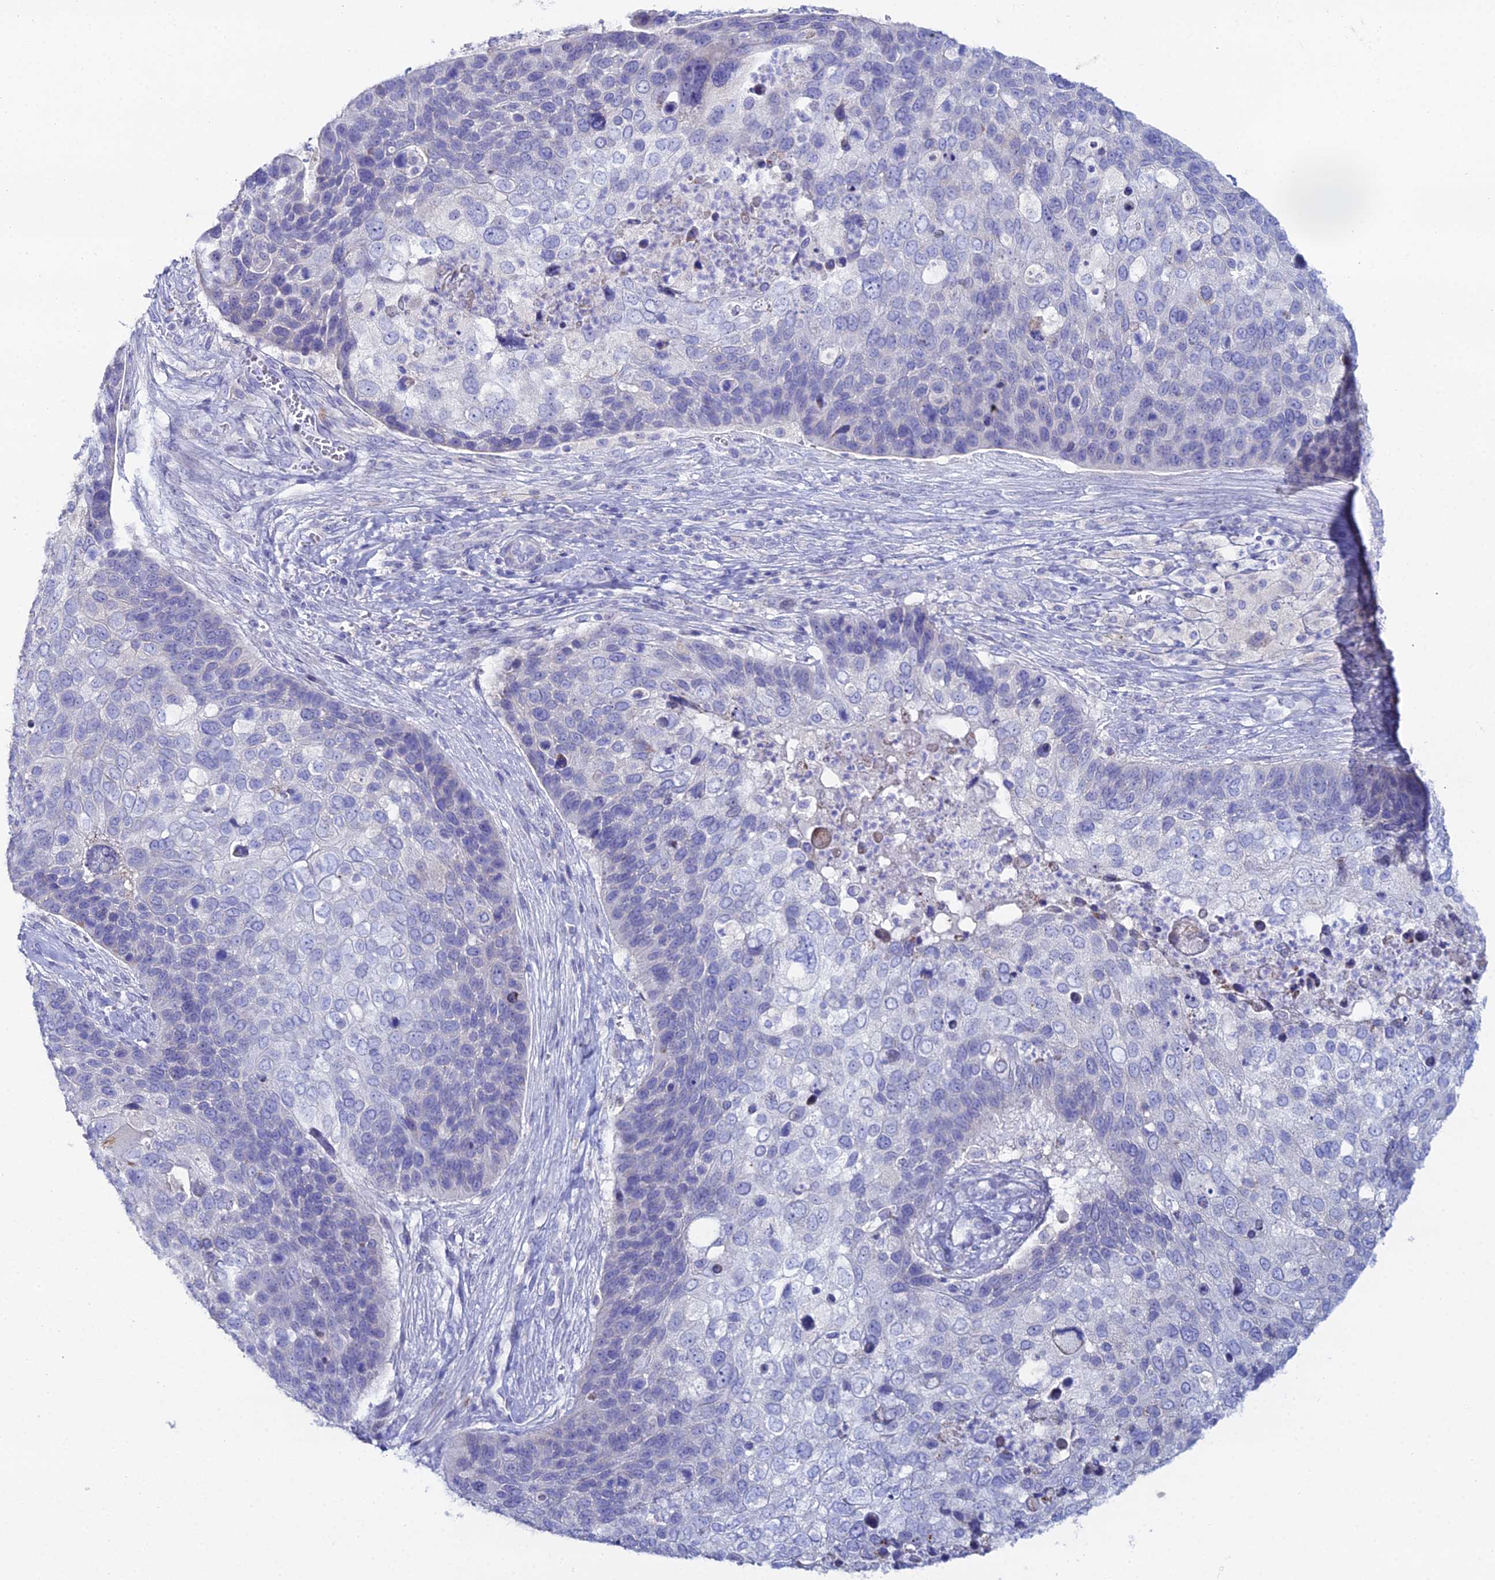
{"staining": {"intensity": "negative", "quantity": "none", "location": "none"}, "tissue": "skin cancer", "cell_type": "Tumor cells", "image_type": "cancer", "snomed": [{"axis": "morphology", "description": "Basal cell carcinoma"}, {"axis": "topography", "description": "Skin"}], "caption": "High magnification brightfield microscopy of skin basal cell carcinoma stained with DAB (3,3'-diaminobenzidine) (brown) and counterstained with hematoxylin (blue): tumor cells show no significant positivity.", "gene": "DHX34", "patient": {"sex": "female", "age": 74}}